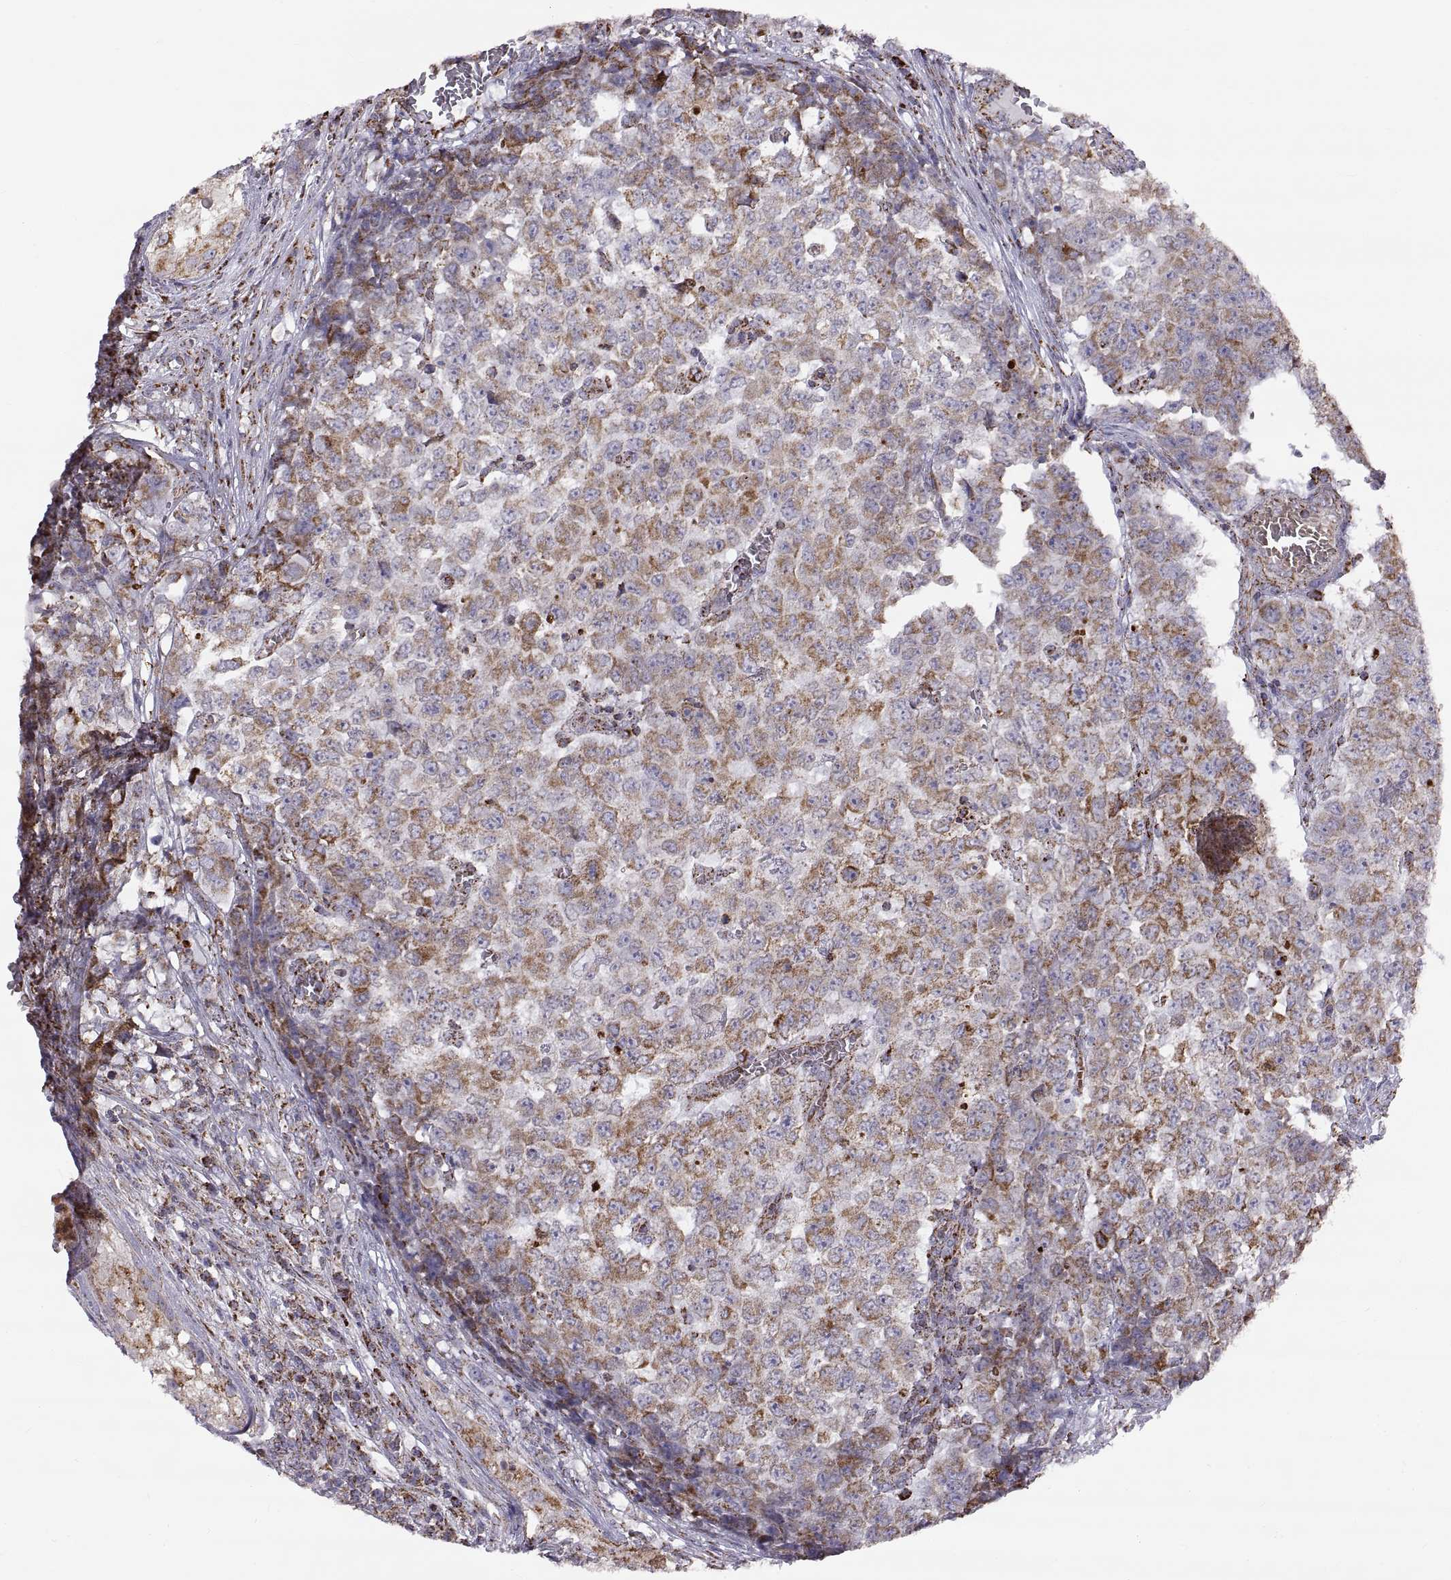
{"staining": {"intensity": "moderate", "quantity": ">75%", "location": "cytoplasmic/membranous"}, "tissue": "testis cancer", "cell_type": "Tumor cells", "image_type": "cancer", "snomed": [{"axis": "morphology", "description": "Carcinoma, Embryonal, NOS"}, {"axis": "topography", "description": "Testis"}], "caption": "A high-resolution image shows immunohistochemistry (IHC) staining of embryonal carcinoma (testis), which shows moderate cytoplasmic/membranous staining in approximately >75% of tumor cells.", "gene": "ARSD", "patient": {"sex": "male", "age": 23}}